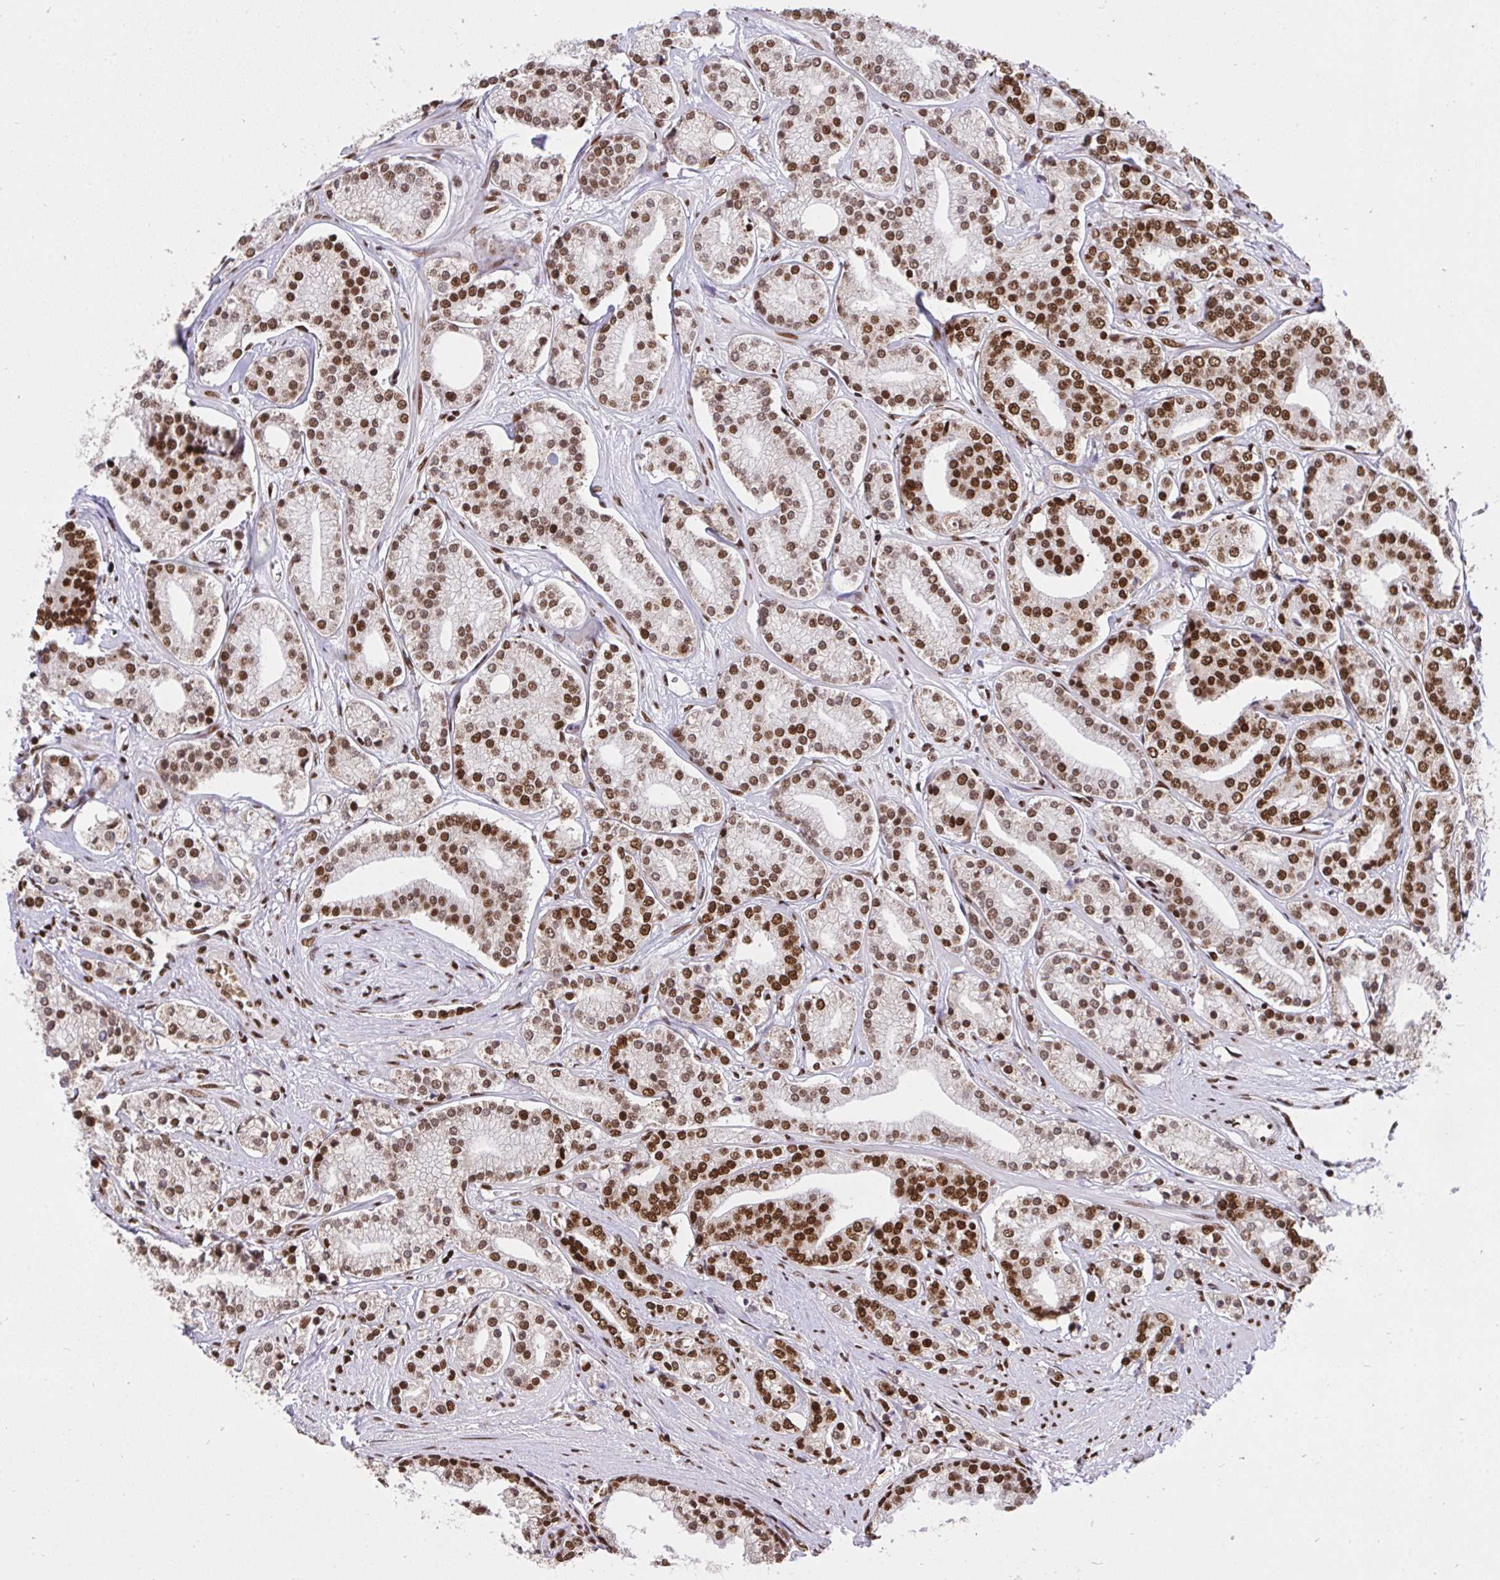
{"staining": {"intensity": "moderate", "quantity": ">75%", "location": "nuclear"}, "tissue": "prostate cancer", "cell_type": "Tumor cells", "image_type": "cancer", "snomed": [{"axis": "morphology", "description": "Adenocarcinoma, High grade"}, {"axis": "topography", "description": "Prostate"}], "caption": "A brown stain highlights moderate nuclear staining of a protein in human prostate cancer (adenocarcinoma (high-grade)) tumor cells. (brown staining indicates protein expression, while blue staining denotes nuclei).", "gene": "HNRNPL", "patient": {"sex": "male", "age": 58}}